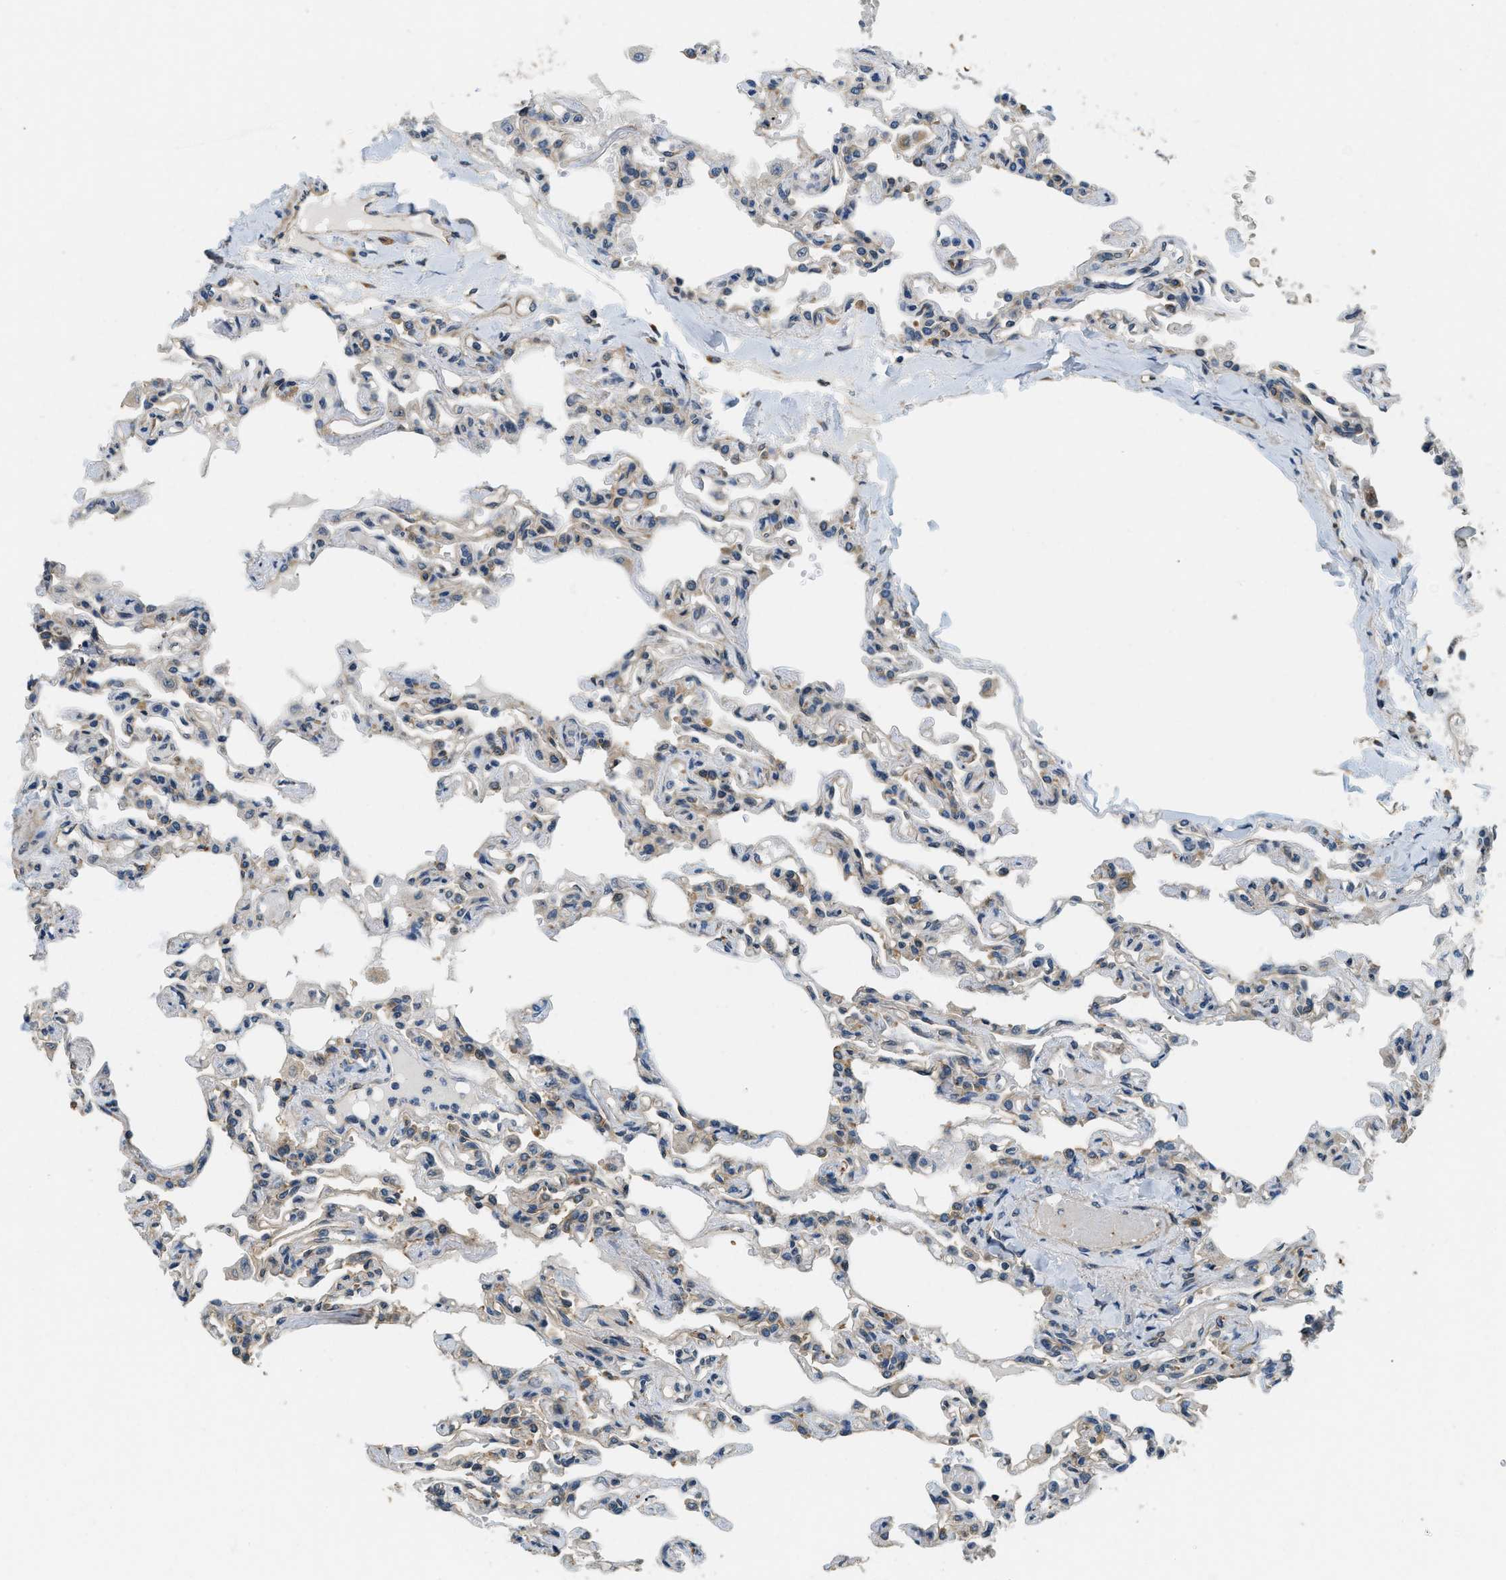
{"staining": {"intensity": "weak", "quantity": "<25%", "location": "cytoplasmic/membranous"}, "tissue": "lung", "cell_type": "Alveolar cells", "image_type": "normal", "snomed": [{"axis": "morphology", "description": "Normal tissue, NOS"}, {"axis": "topography", "description": "Lung"}], "caption": "Human lung stained for a protein using immunohistochemistry (IHC) exhibits no expression in alveolar cells.", "gene": "ALOX12", "patient": {"sex": "male", "age": 21}}